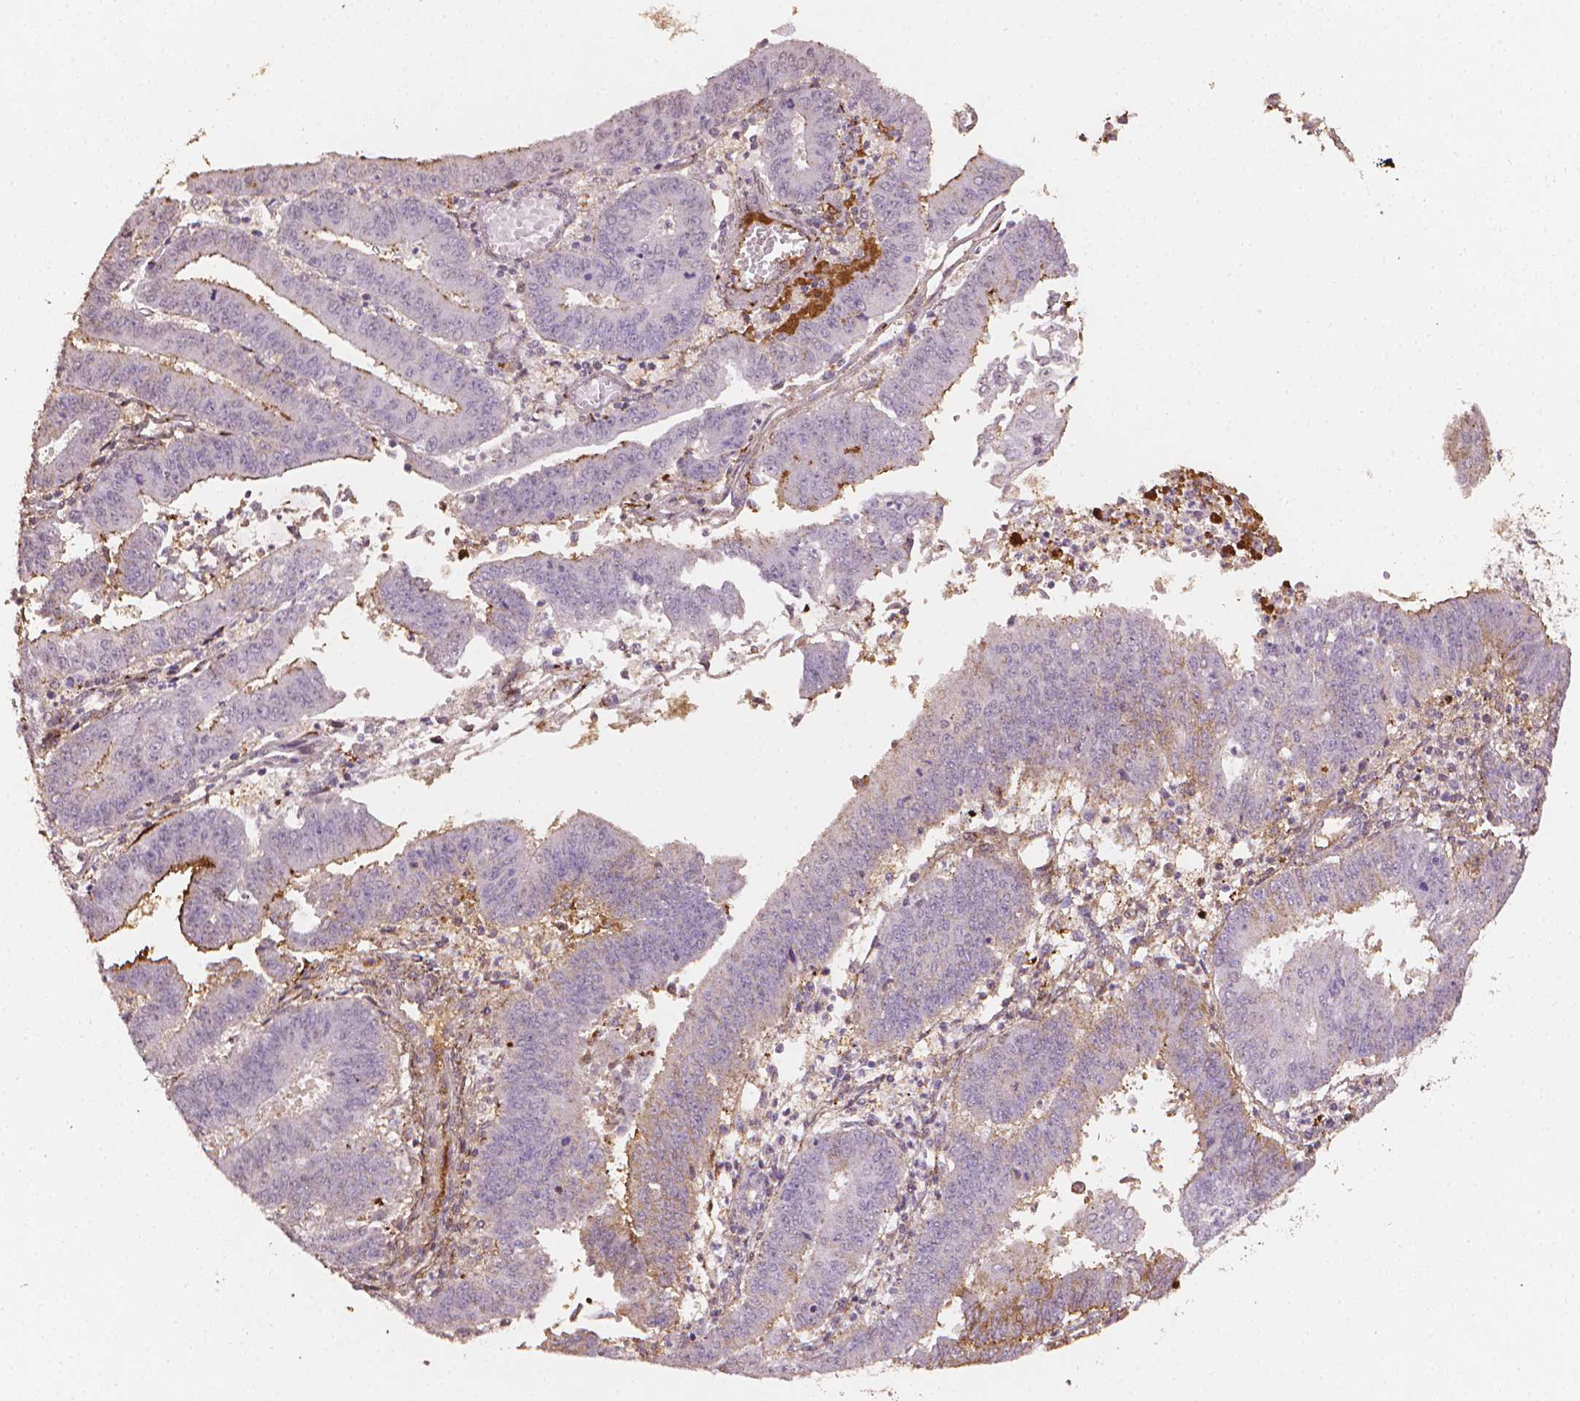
{"staining": {"intensity": "negative", "quantity": "none", "location": "none"}, "tissue": "endometrial cancer", "cell_type": "Tumor cells", "image_type": "cancer", "snomed": [{"axis": "morphology", "description": "Adenocarcinoma, NOS"}, {"axis": "topography", "description": "Endometrium"}], "caption": "DAB (3,3'-diaminobenzidine) immunohistochemical staining of endometrial adenocarcinoma reveals no significant positivity in tumor cells.", "gene": "DCN", "patient": {"sex": "female", "age": 73}}